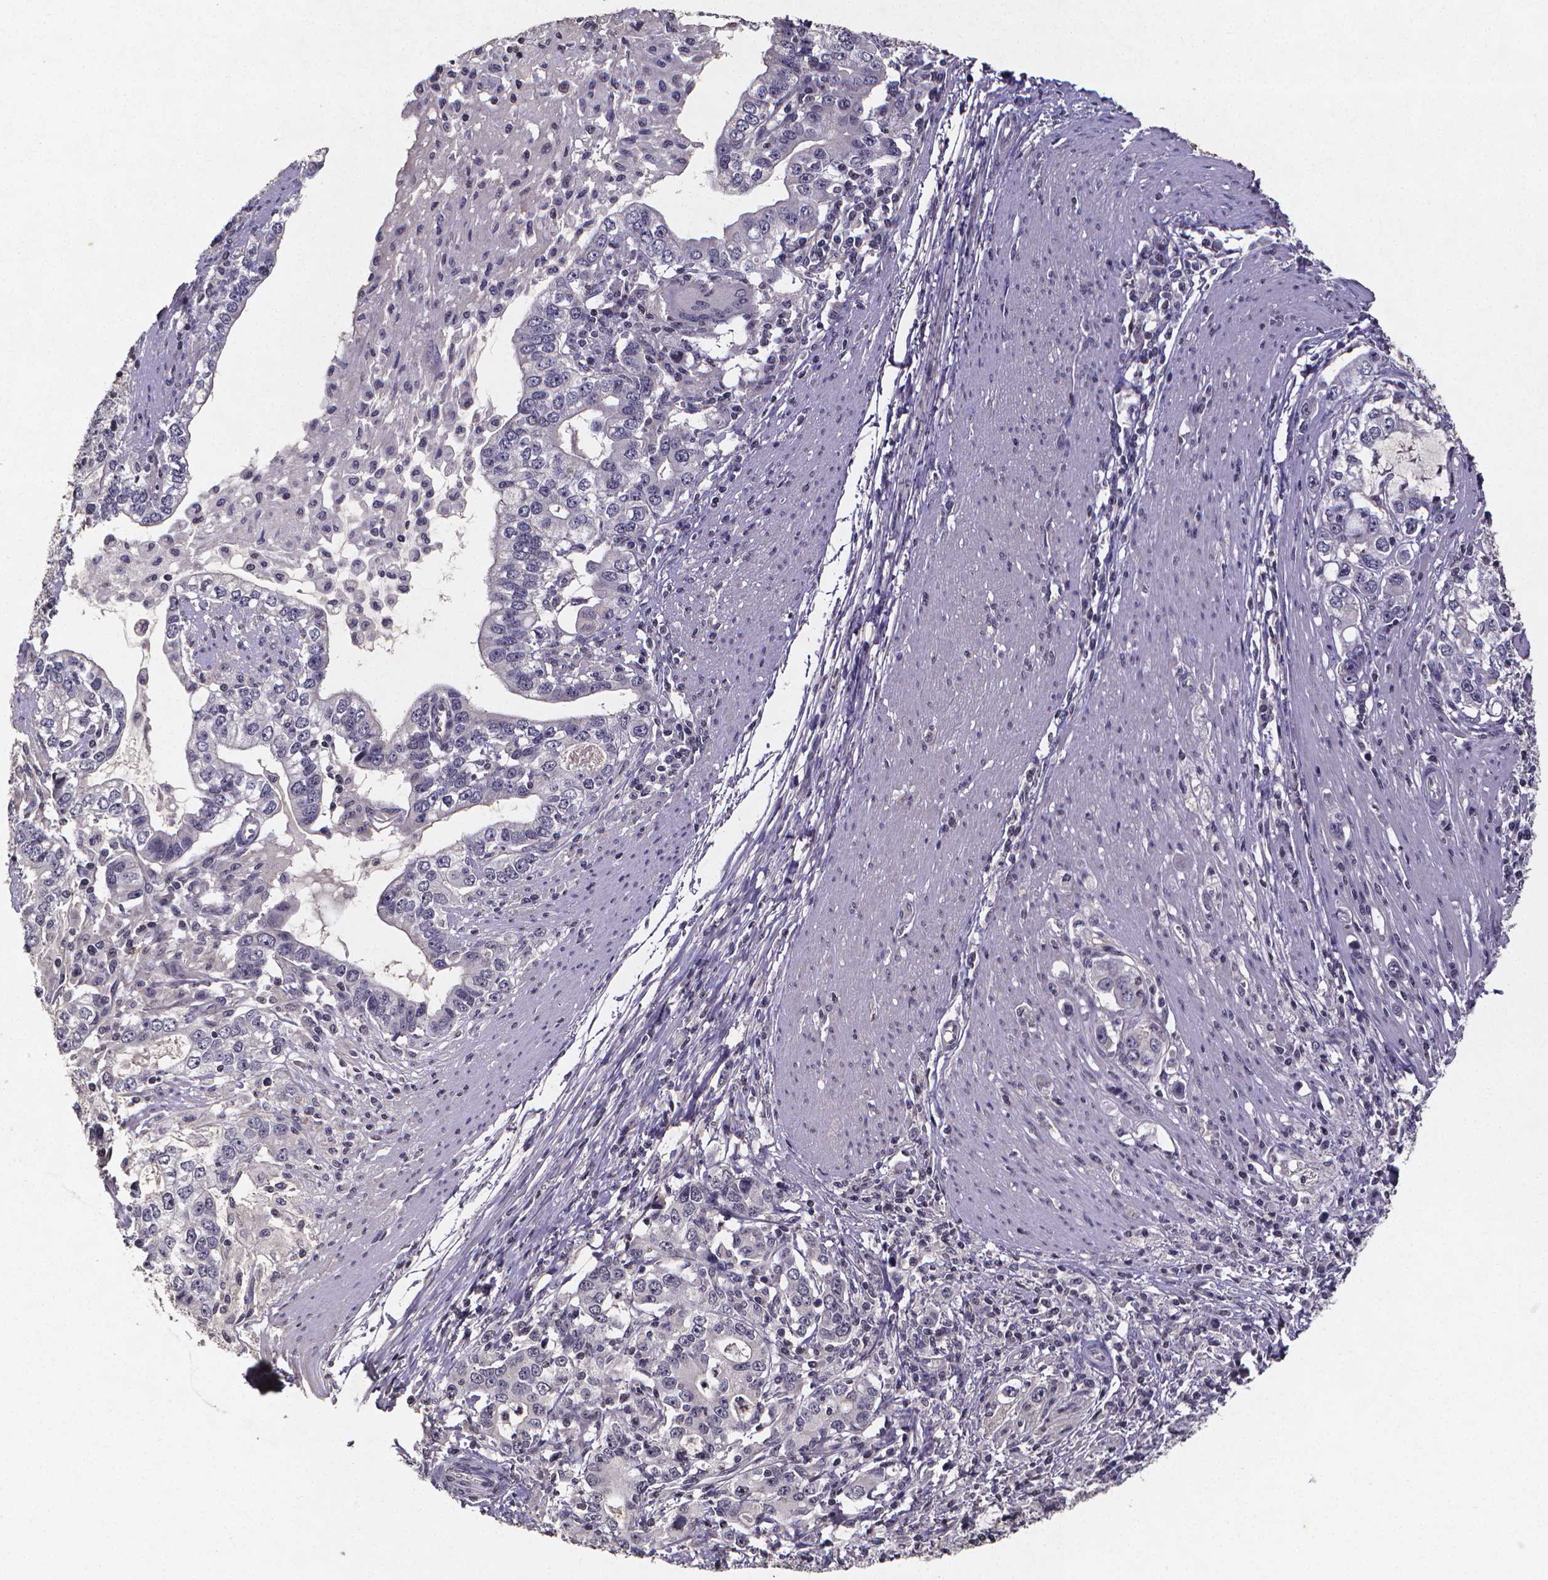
{"staining": {"intensity": "negative", "quantity": "none", "location": "none"}, "tissue": "stomach cancer", "cell_type": "Tumor cells", "image_type": "cancer", "snomed": [{"axis": "morphology", "description": "Adenocarcinoma, NOS"}, {"axis": "topography", "description": "Stomach, lower"}], "caption": "Immunohistochemical staining of human stomach cancer demonstrates no significant positivity in tumor cells. The staining is performed using DAB brown chromogen with nuclei counter-stained in using hematoxylin.", "gene": "TP73", "patient": {"sex": "female", "age": 72}}